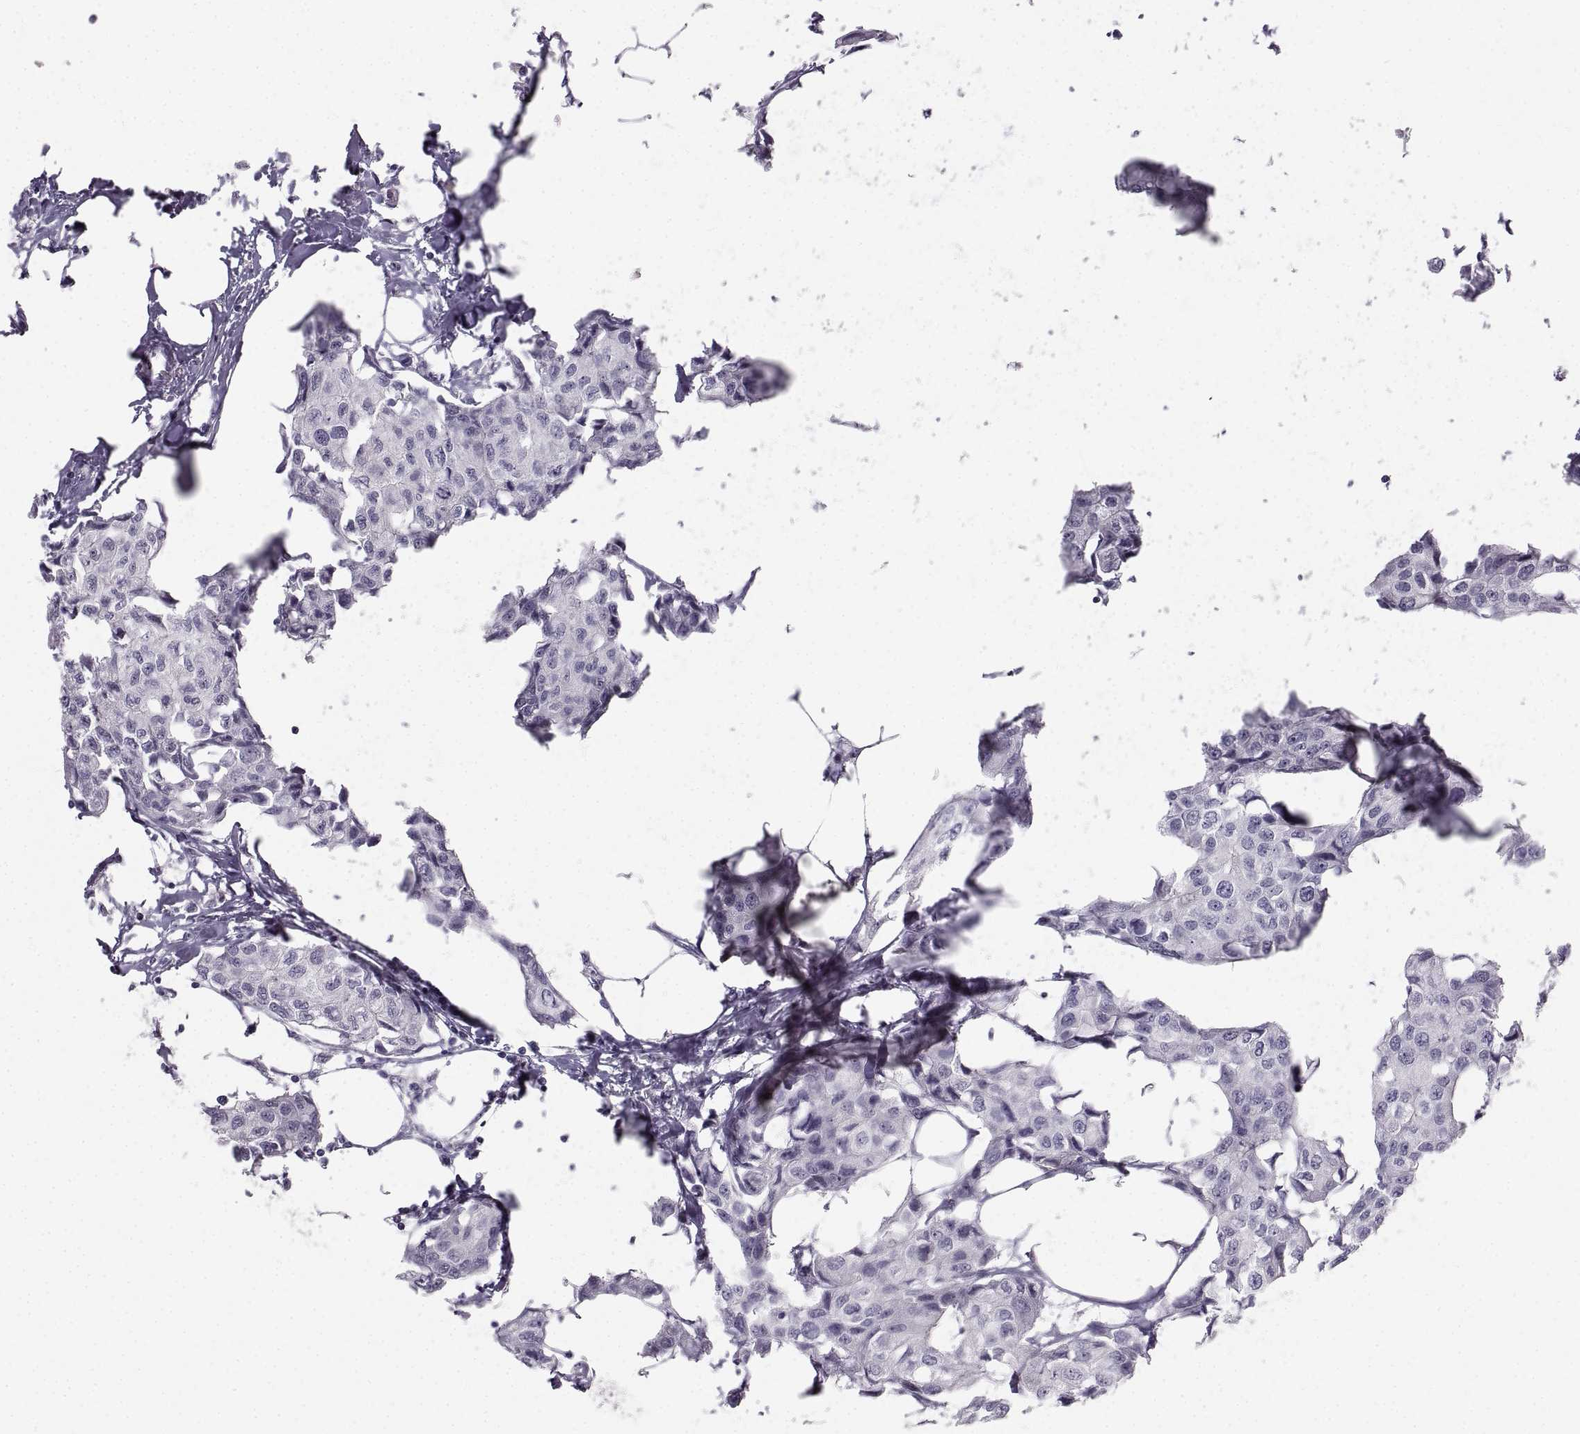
{"staining": {"intensity": "negative", "quantity": "none", "location": "none"}, "tissue": "breast cancer", "cell_type": "Tumor cells", "image_type": "cancer", "snomed": [{"axis": "morphology", "description": "Duct carcinoma"}, {"axis": "topography", "description": "Breast"}], "caption": "Invasive ductal carcinoma (breast) was stained to show a protein in brown. There is no significant expression in tumor cells.", "gene": "ZNF185", "patient": {"sex": "female", "age": 80}}